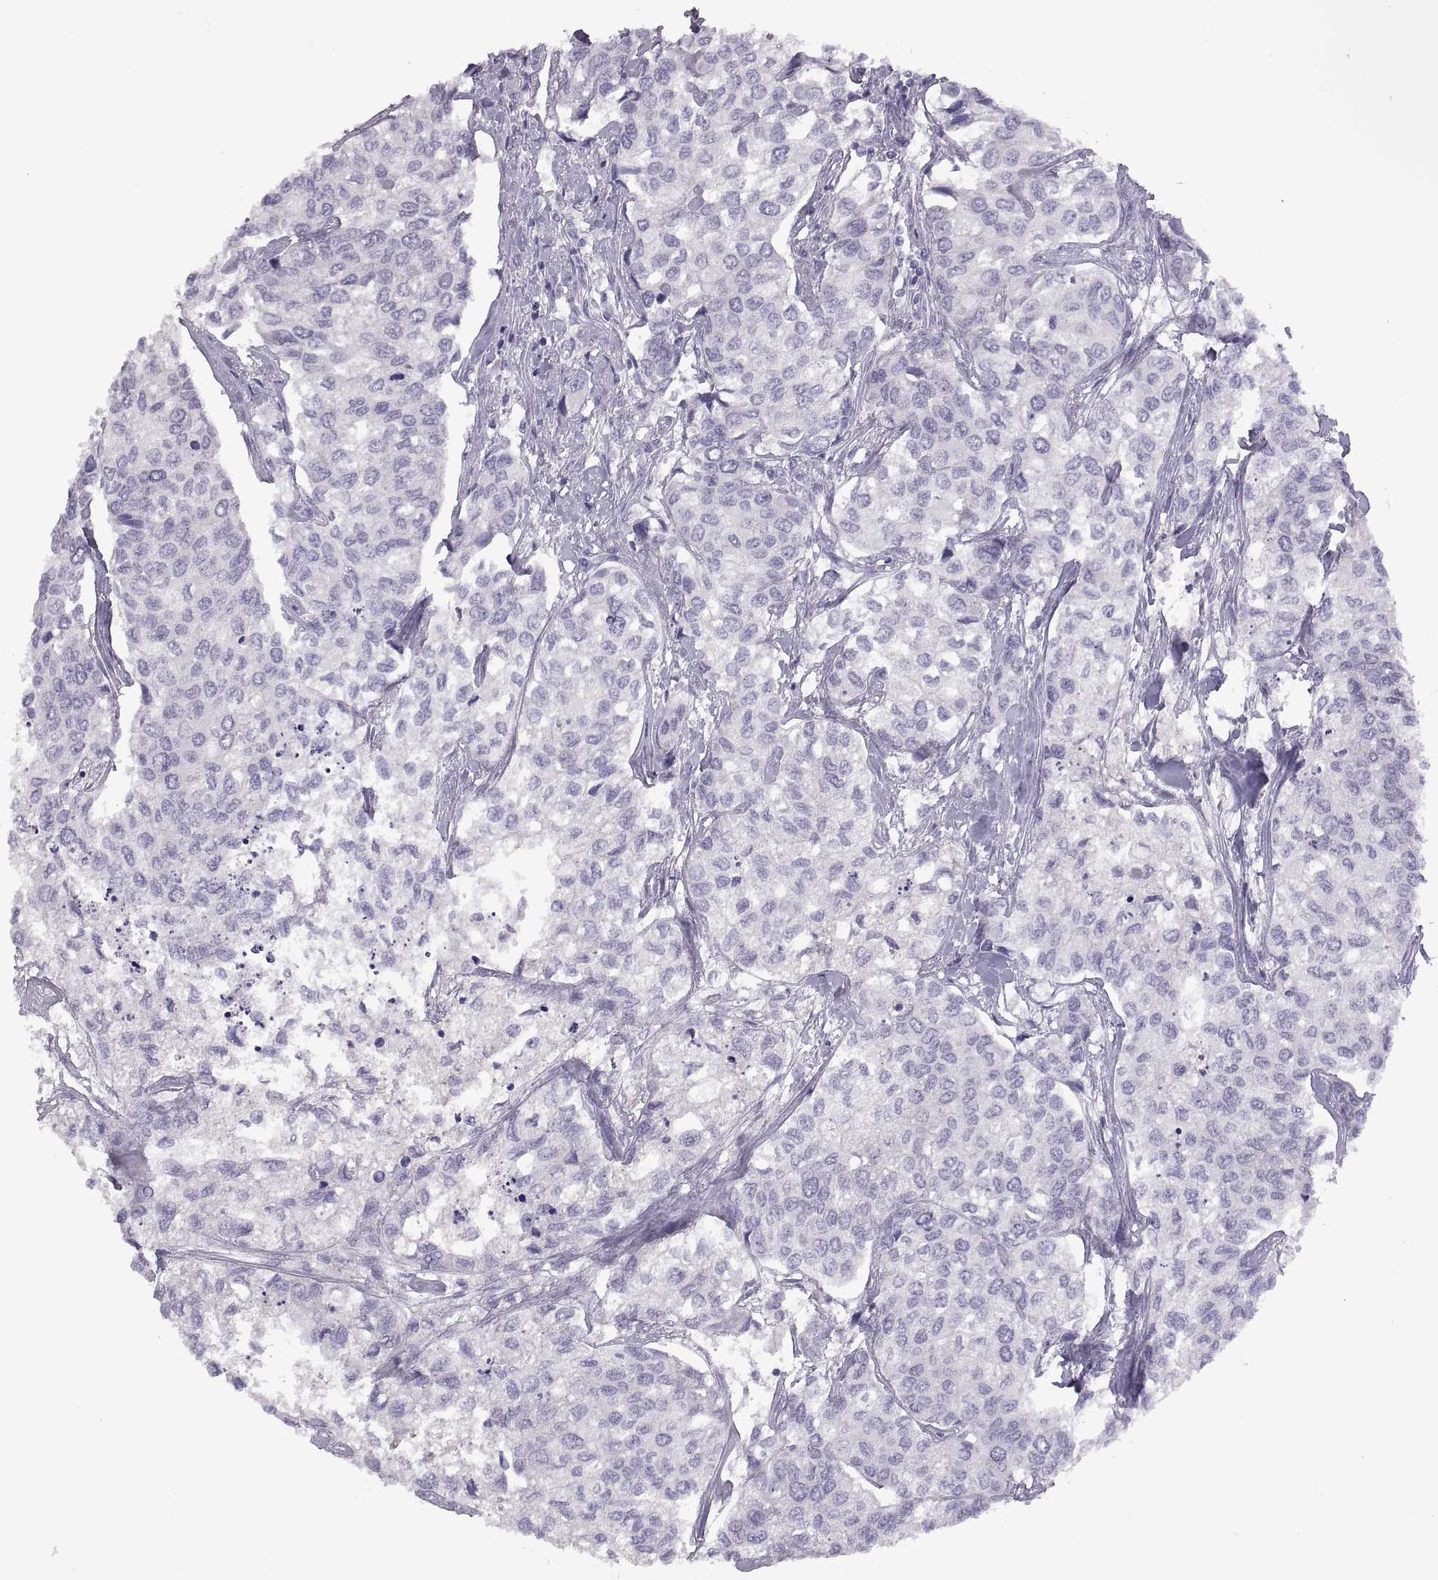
{"staining": {"intensity": "negative", "quantity": "none", "location": "none"}, "tissue": "urothelial cancer", "cell_type": "Tumor cells", "image_type": "cancer", "snomed": [{"axis": "morphology", "description": "Urothelial carcinoma, High grade"}, {"axis": "topography", "description": "Urinary bladder"}], "caption": "A high-resolution image shows immunohistochemistry (IHC) staining of high-grade urothelial carcinoma, which demonstrates no significant staining in tumor cells. Brightfield microscopy of immunohistochemistry (IHC) stained with DAB (3,3'-diaminobenzidine) (brown) and hematoxylin (blue), captured at high magnification.", "gene": "RDM1", "patient": {"sex": "male", "age": 73}}